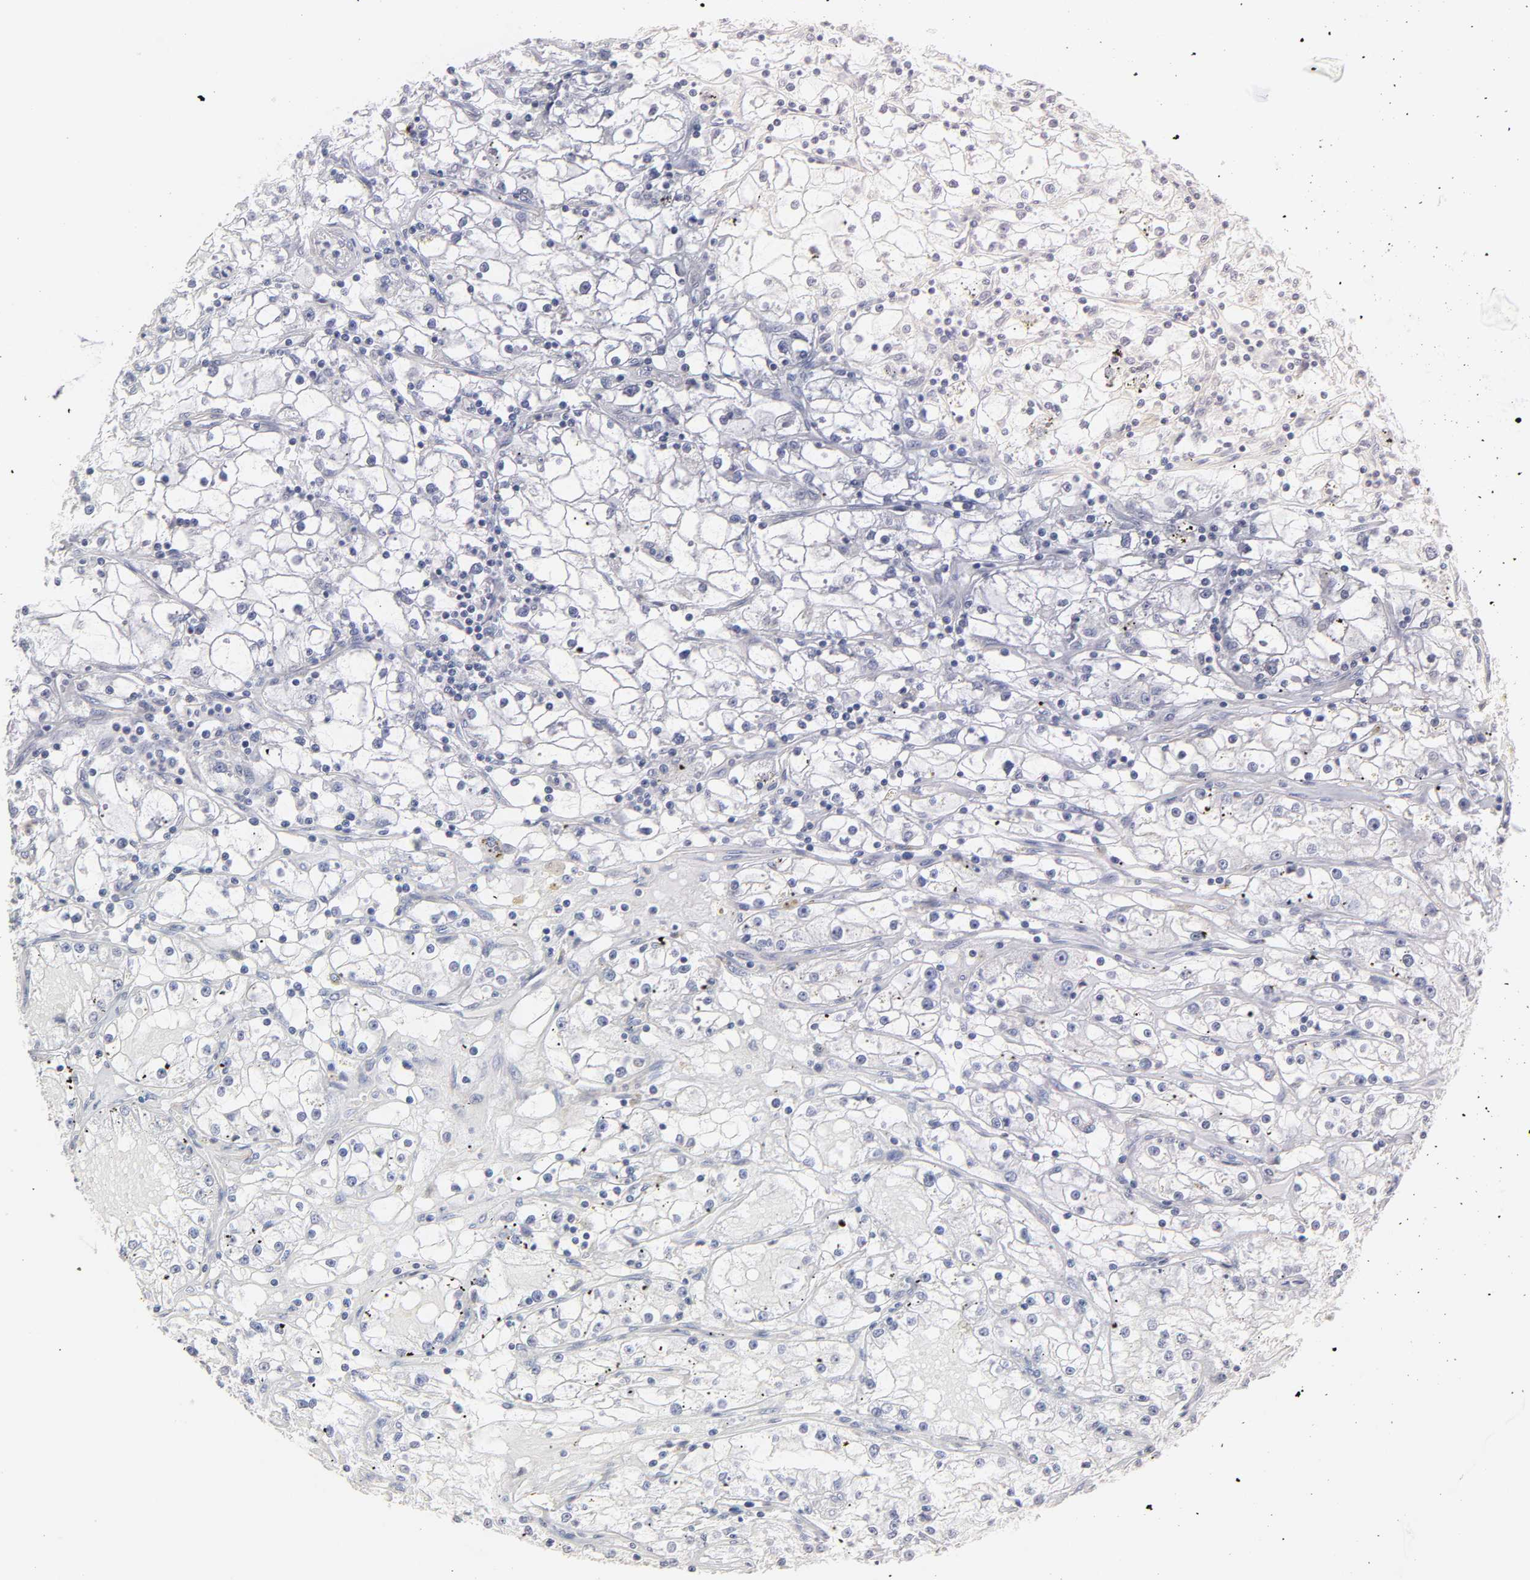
{"staining": {"intensity": "negative", "quantity": "none", "location": "none"}, "tissue": "renal cancer", "cell_type": "Tumor cells", "image_type": "cancer", "snomed": [{"axis": "morphology", "description": "Adenocarcinoma, NOS"}, {"axis": "topography", "description": "Kidney"}], "caption": "Immunohistochemistry of human adenocarcinoma (renal) shows no positivity in tumor cells.", "gene": "ROCK1", "patient": {"sex": "male", "age": 56}}